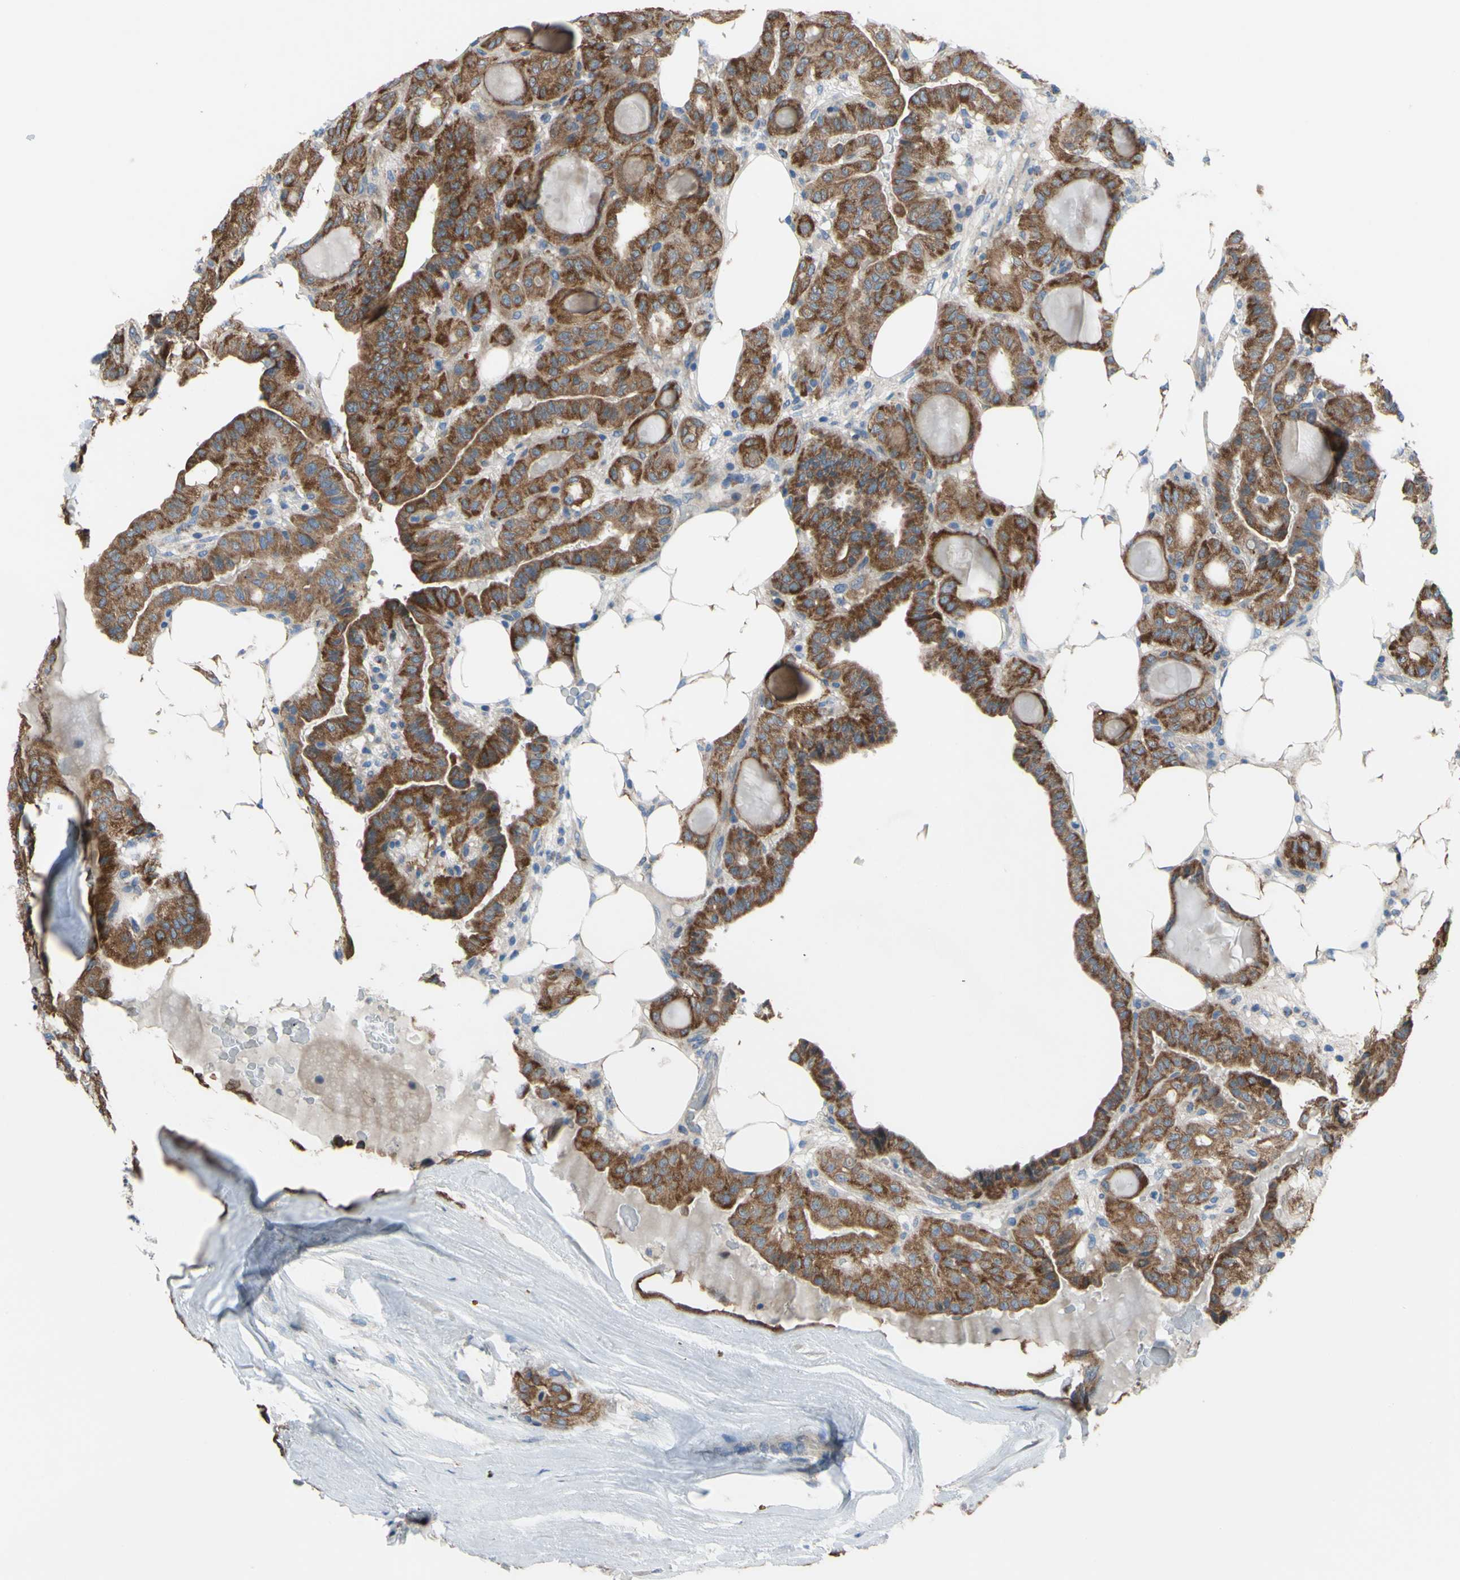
{"staining": {"intensity": "strong", "quantity": ">75%", "location": "cytoplasmic/membranous"}, "tissue": "thyroid cancer", "cell_type": "Tumor cells", "image_type": "cancer", "snomed": [{"axis": "morphology", "description": "Papillary adenocarcinoma, NOS"}, {"axis": "topography", "description": "Thyroid gland"}], "caption": "Thyroid cancer (papillary adenocarcinoma) stained with a brown dye demonstrates strong cytoplasmic/membranous positive positivity in approximately >75% of tumor cells.", "gene": "GRAMD2B", "patient": {"sex": "male", "age": 77}}